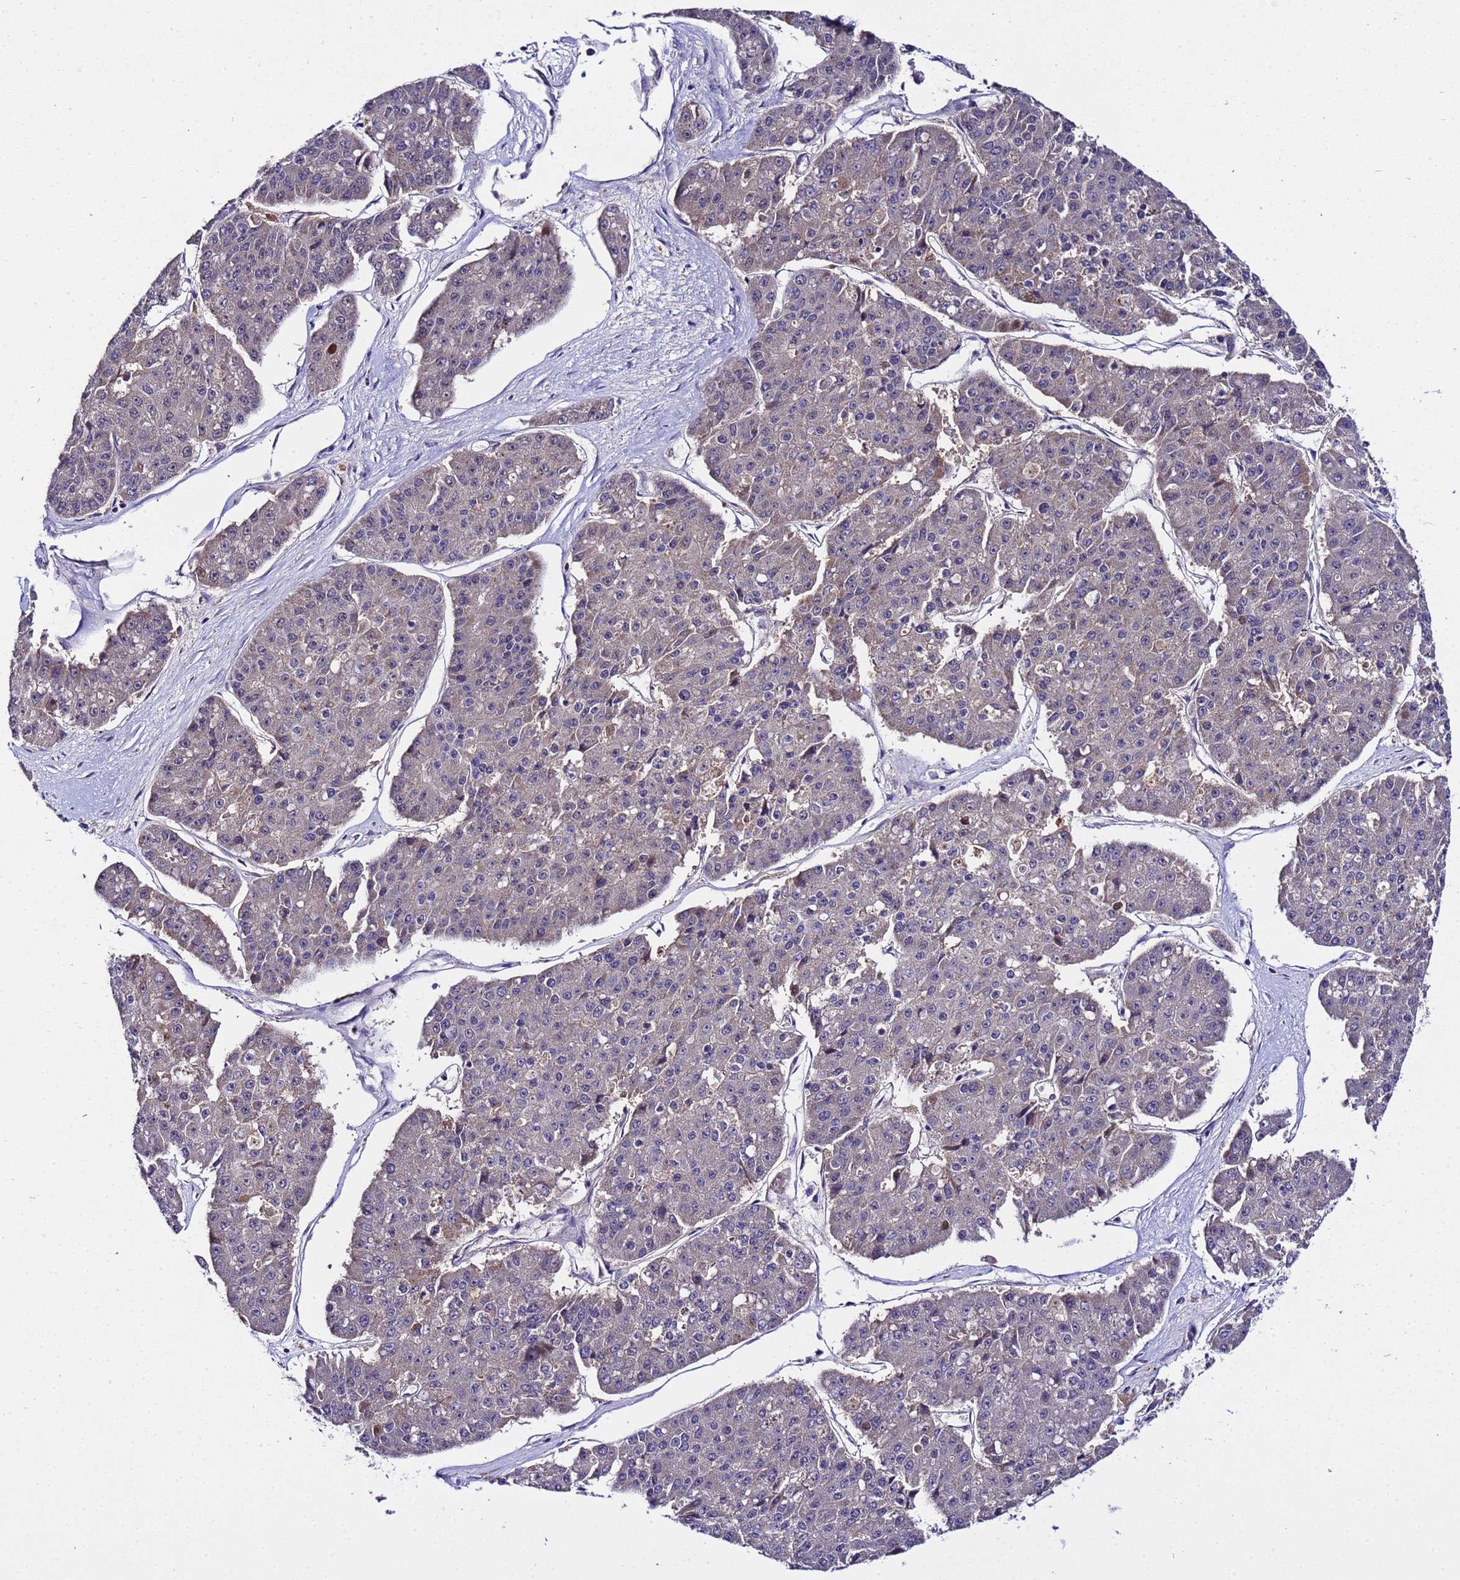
{"staining": {"intensity": "weak", "quantity": "<25%", "location": "cytoplasmic/membranous"}, "tissue": "pancreatic cancer", "cell_type": "Tumor cells", "image_type": "cancer", "snomed": [{"axis": "morphology", "description": "Adenocarcinoma, NOS"}, {"axis": "topography", "description": "Pancreas"}], "caption": "A micrograph of pancreatic cancer stained for a protein demonstrates no brown staining in tumor cells.", "gene": "PLXDC2", "patient": {"sex": "male", "age": 50}}